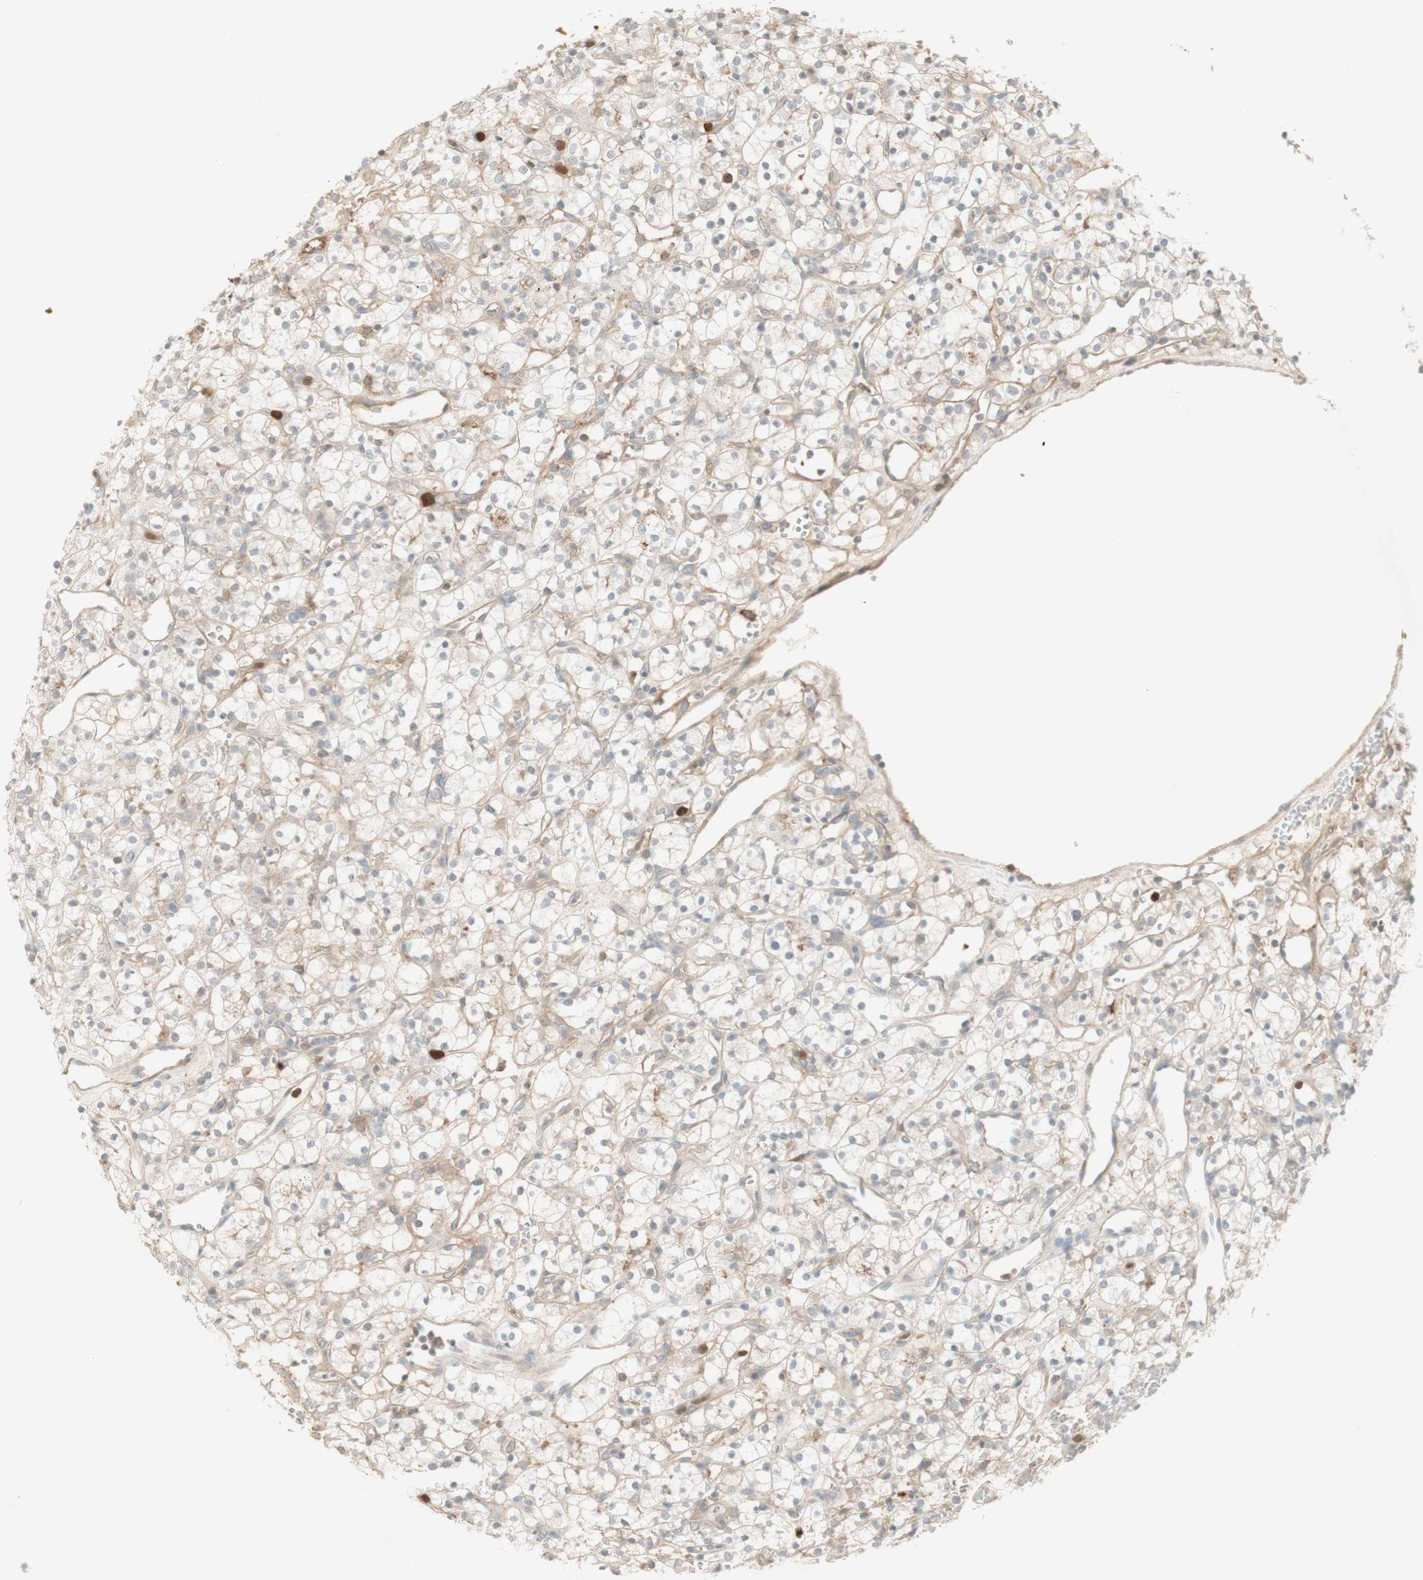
{"staining": {"intensity": "negative", "quantity": "none", "location": "none"}, "tissue": "renal cancer", "cell_type": "Tumor cells", "image_type": "cancer", "snomed": [{"axis": "morphology", "description": "Adenocarcinoma, NOS"}, {"axis": "topography", "description": "Kidney"}], "caption": "Immunohistochemistry (IHC) image of adenocarcinoma (renal) stained for a protein (brown), which exhibits no positivity in tumor cells. The staining was performed using DAB (3,3'-diaminobenzidine) to visualize the protein expression in brown, while the nuclei were stained in blue with hematoxylin (Magnification: 20x).", "gene": "NID1", "patient": {"sex": "female", "age": 60}}